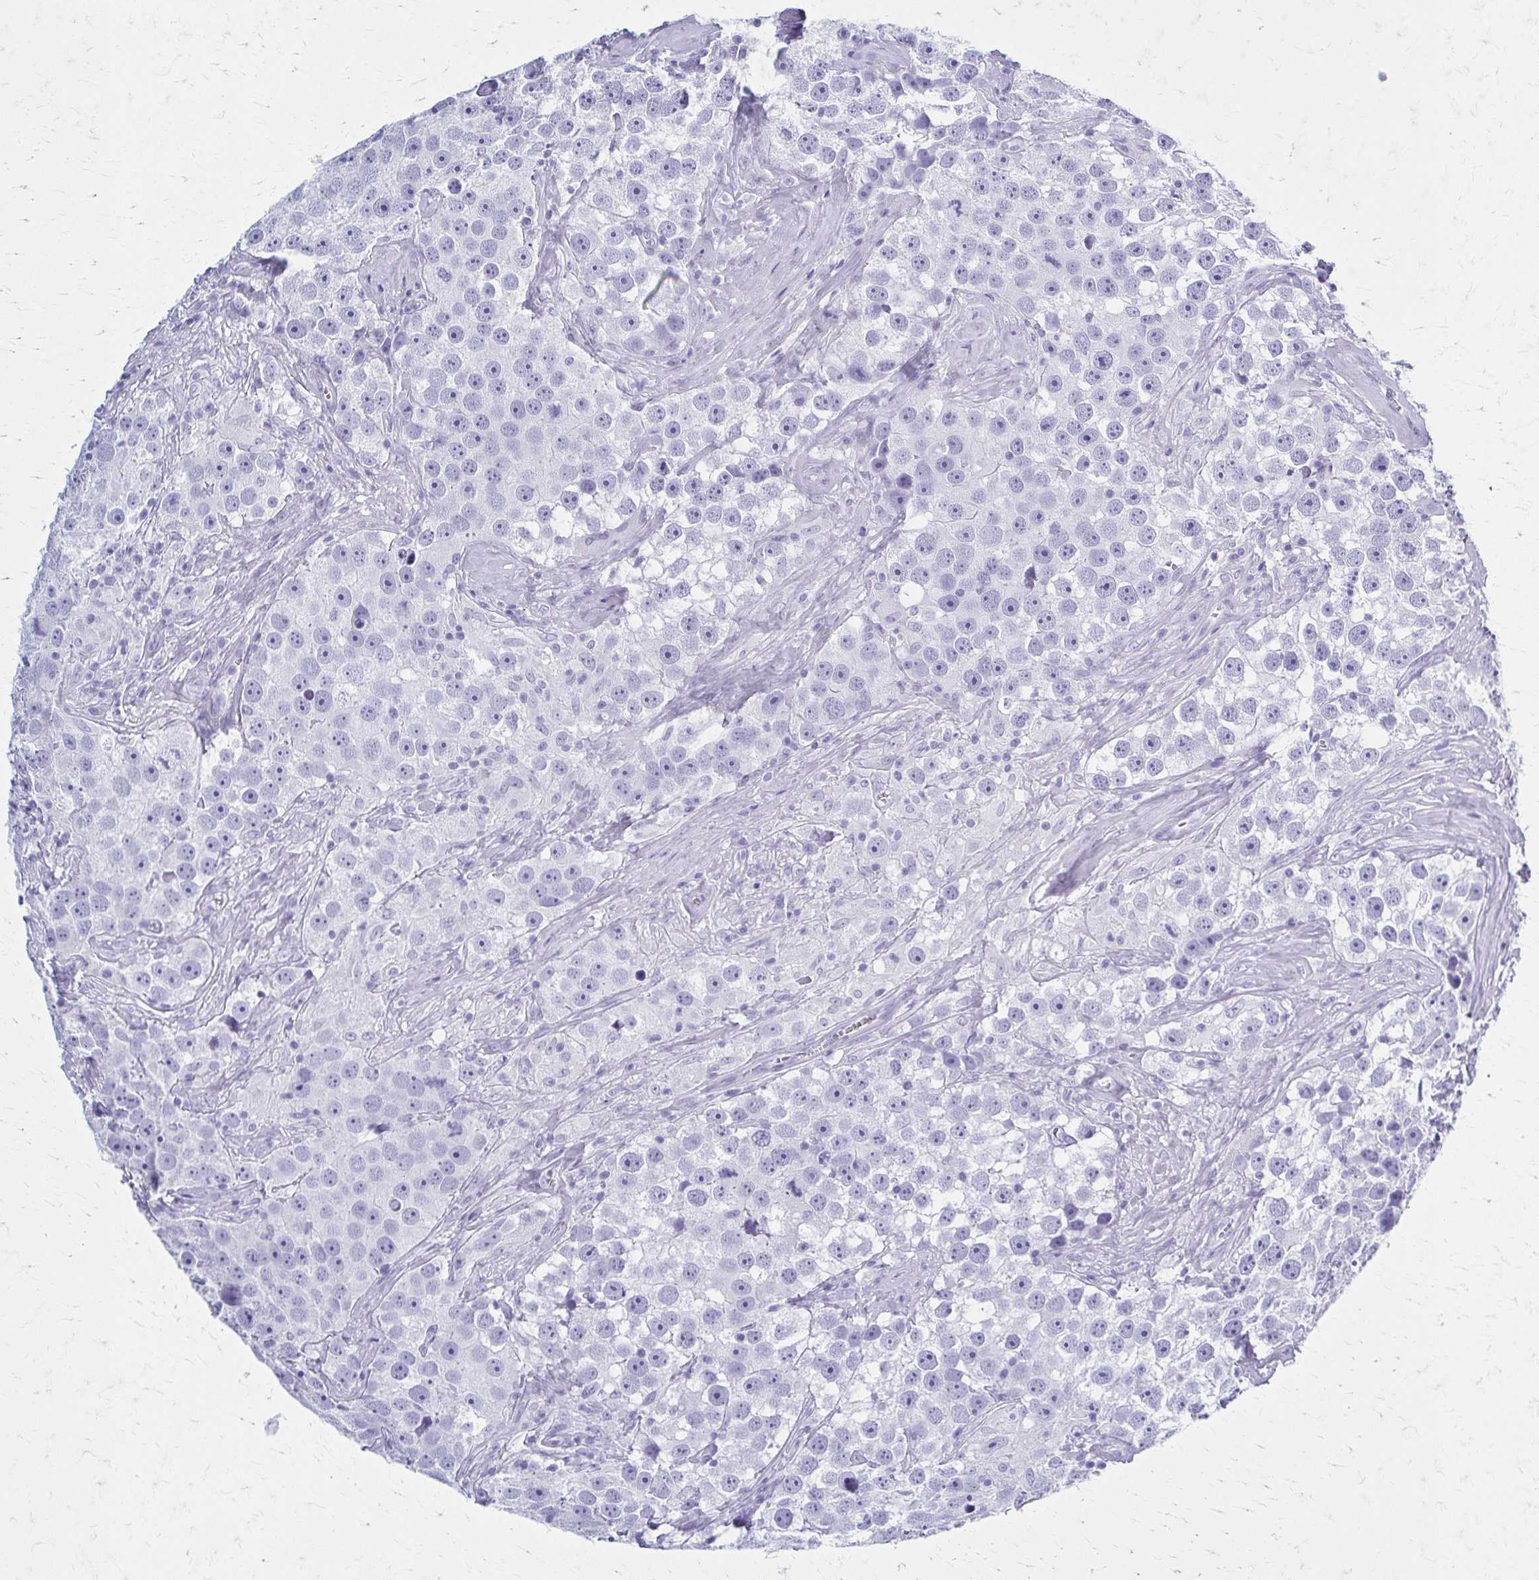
{"staining": {"intensity": "negative", "quantity": "none", "location": "none"}, "tissue": "testis cancer", "cell_type": "Tumor cells", "image_type": "cancer", "snomed": [{"axis": "morphology", "description": "Seminoma, NOS"}, {"axis": "topography", "description": "Testis"}], "caption": "Testis cancer (seminoma) was stained to show a protein in brown. There is no significant staining in tumor cells.", "gene": "CELF5", "patient": {"sex": "male", "age": 49}}